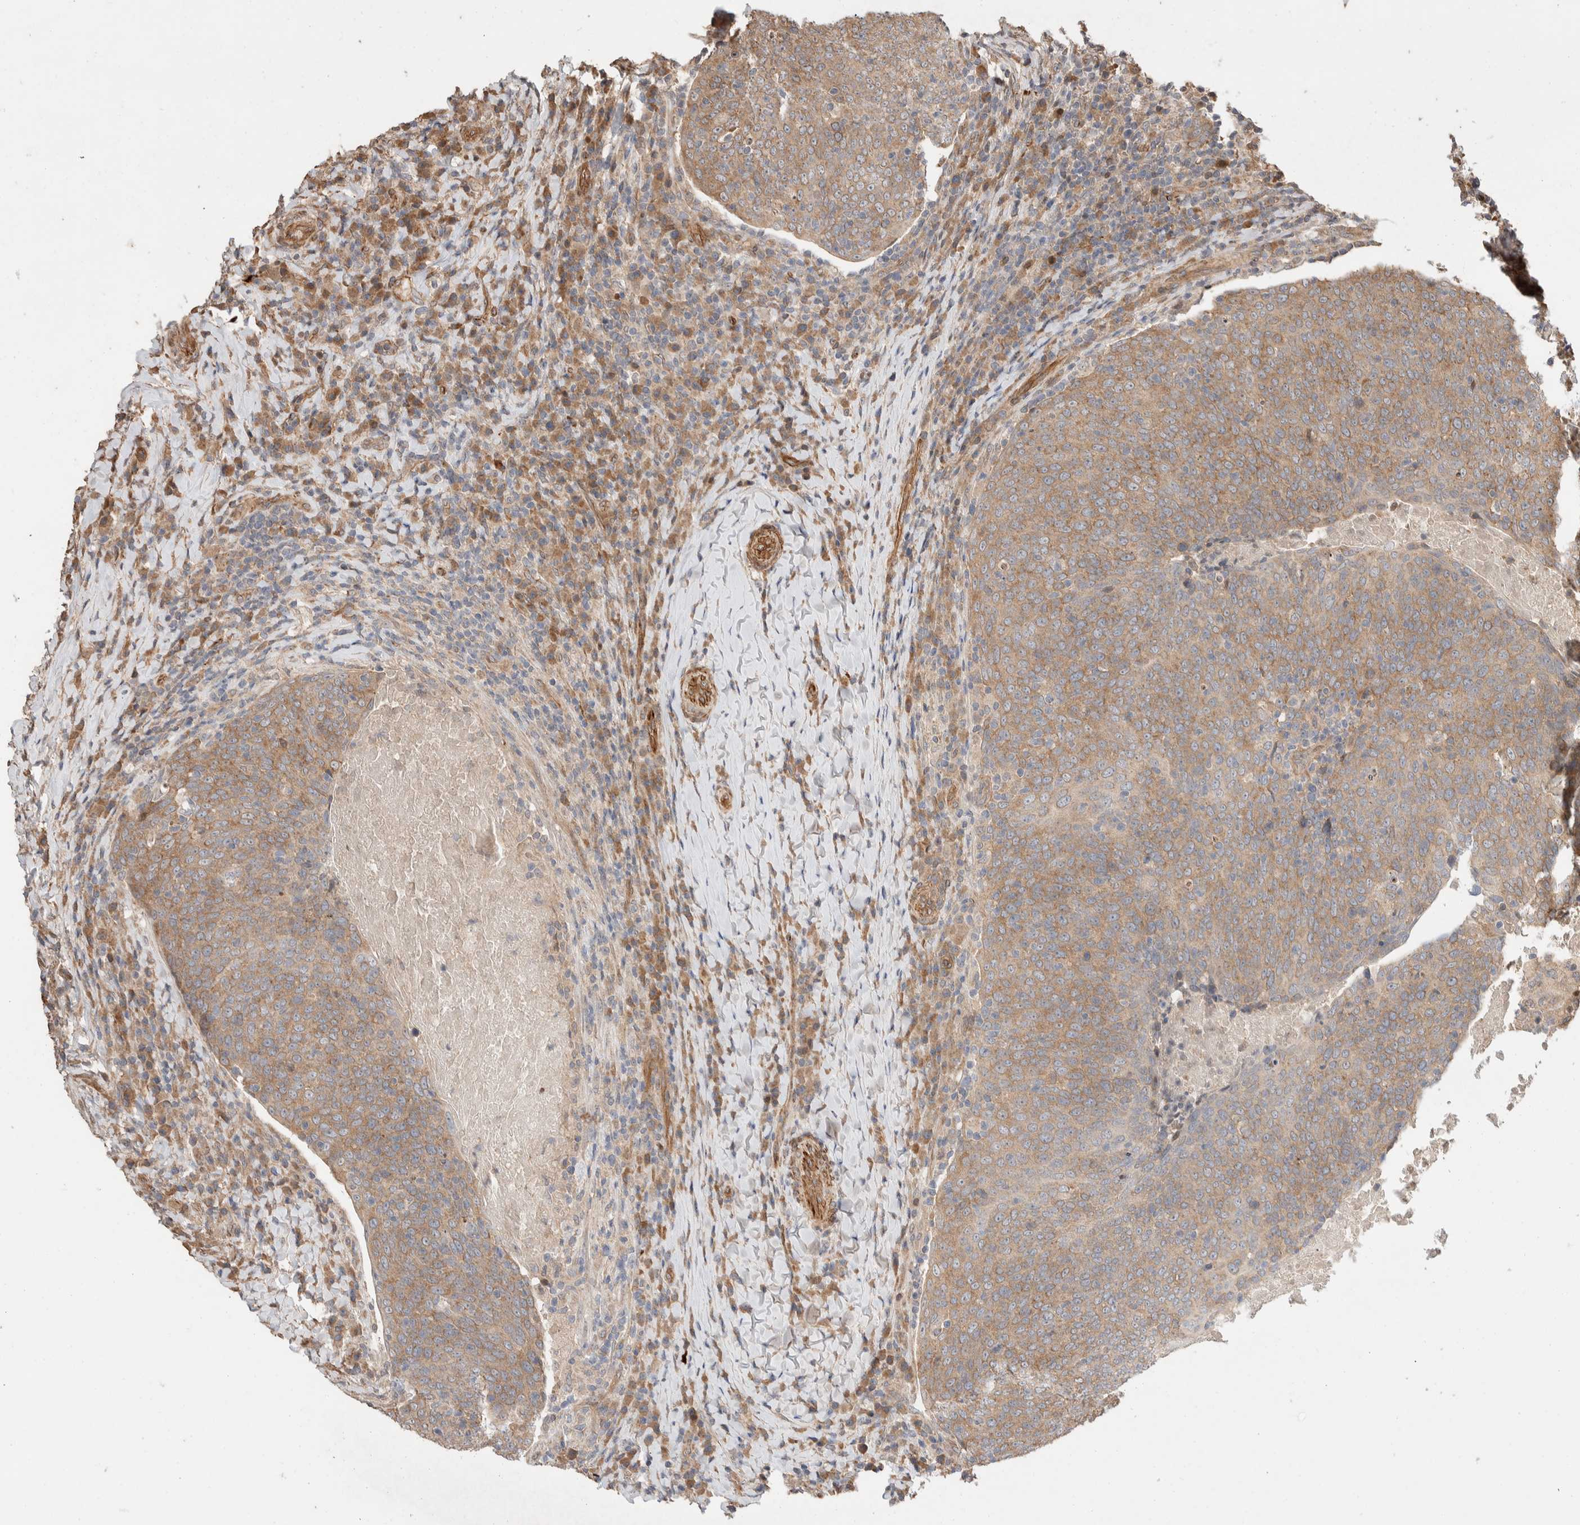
{"staining": {"intensity": "moderate", "quantity": ">75%", "location": "cytoplasmic/membranous"}, "tissue": "head and neck cancer", "cell_type": "Tumor cells", "image_type": "cancer", "snomed": [{"axis": "morphology", "description": "Squamous cell carcinoma, NOS"}, {"axis": "morphology", "description": "Squamous cell carcinoma, metastatic, NOS"}, {"axis": "topography", "description": "Lymph node"}, {"axis": "topography", "description": "Head-Neck"}], "caption": "Immunohistochemistry histopathology image of head and neck cancer (metastatic squamous cell carcinoma) stained for a protein (brown), which displays medium levels of moderate cytoplasmic/membranous expression in about >75% of tumor cells.", "gene": "ERC1", "patient": {"sex": "male", "age": 62}}